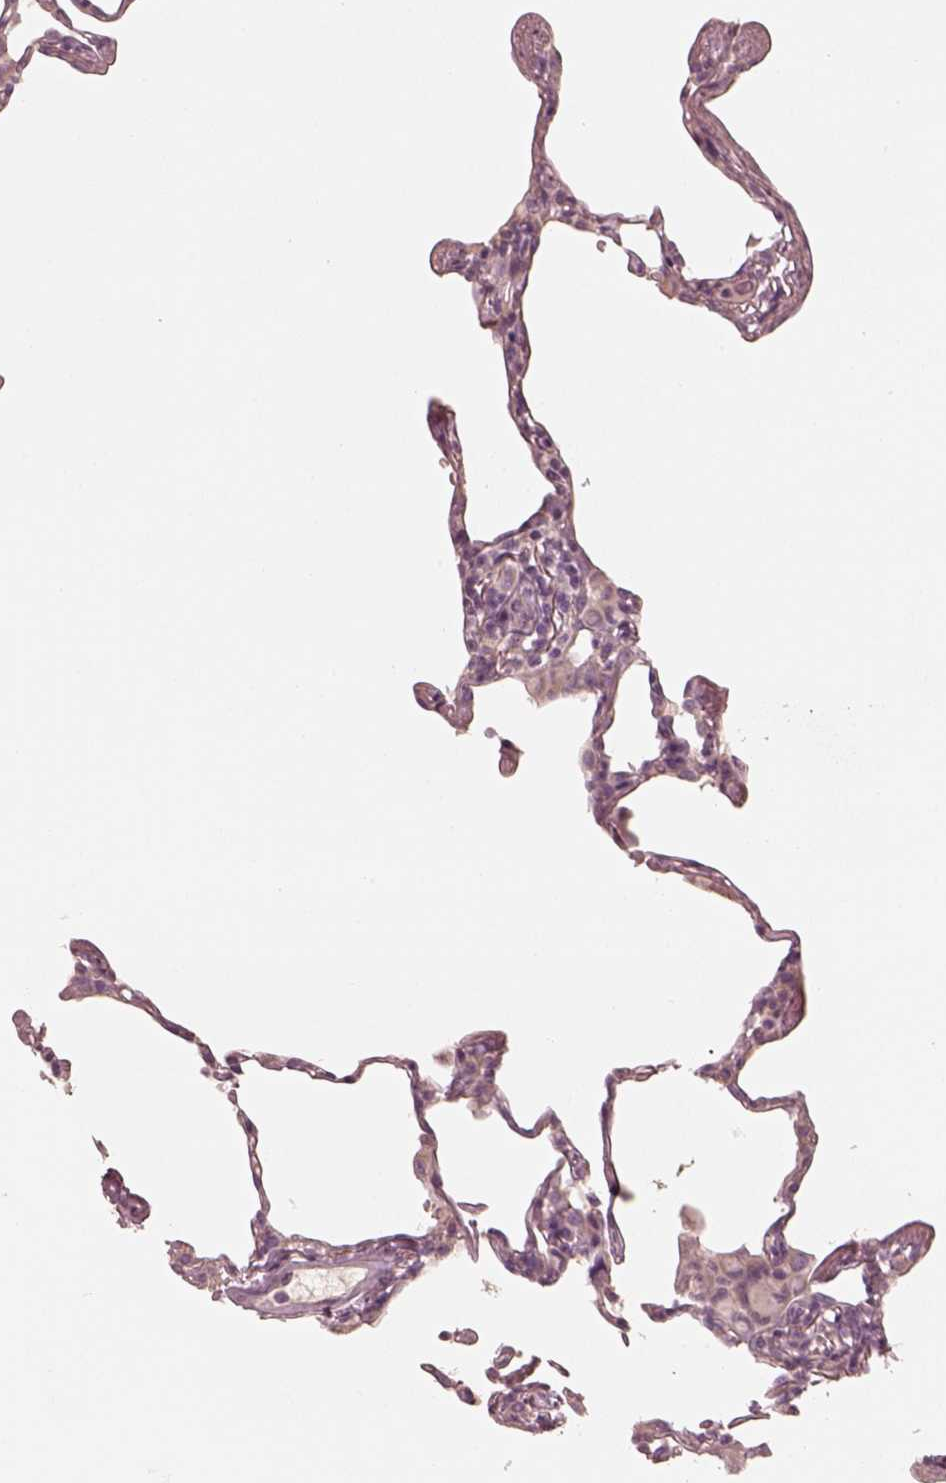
{"staining": {"intensity": "negative", "quantity": "none", "location": "none"}, "tissue": "lung", "cell_type": "Alveolar cells", "image_type": "normal", "snomed": [{"axis": "morphology", "description": "Normal tissue, NOS"}, {"axis": "topography", "description": "Lung"}], "caption": "Immunohistochemistry (IHC) of benign human lung reveals no staining in alveolar cells.", "gene": "KCNJ9", "patient": {"sex": "female", "age": 57}}